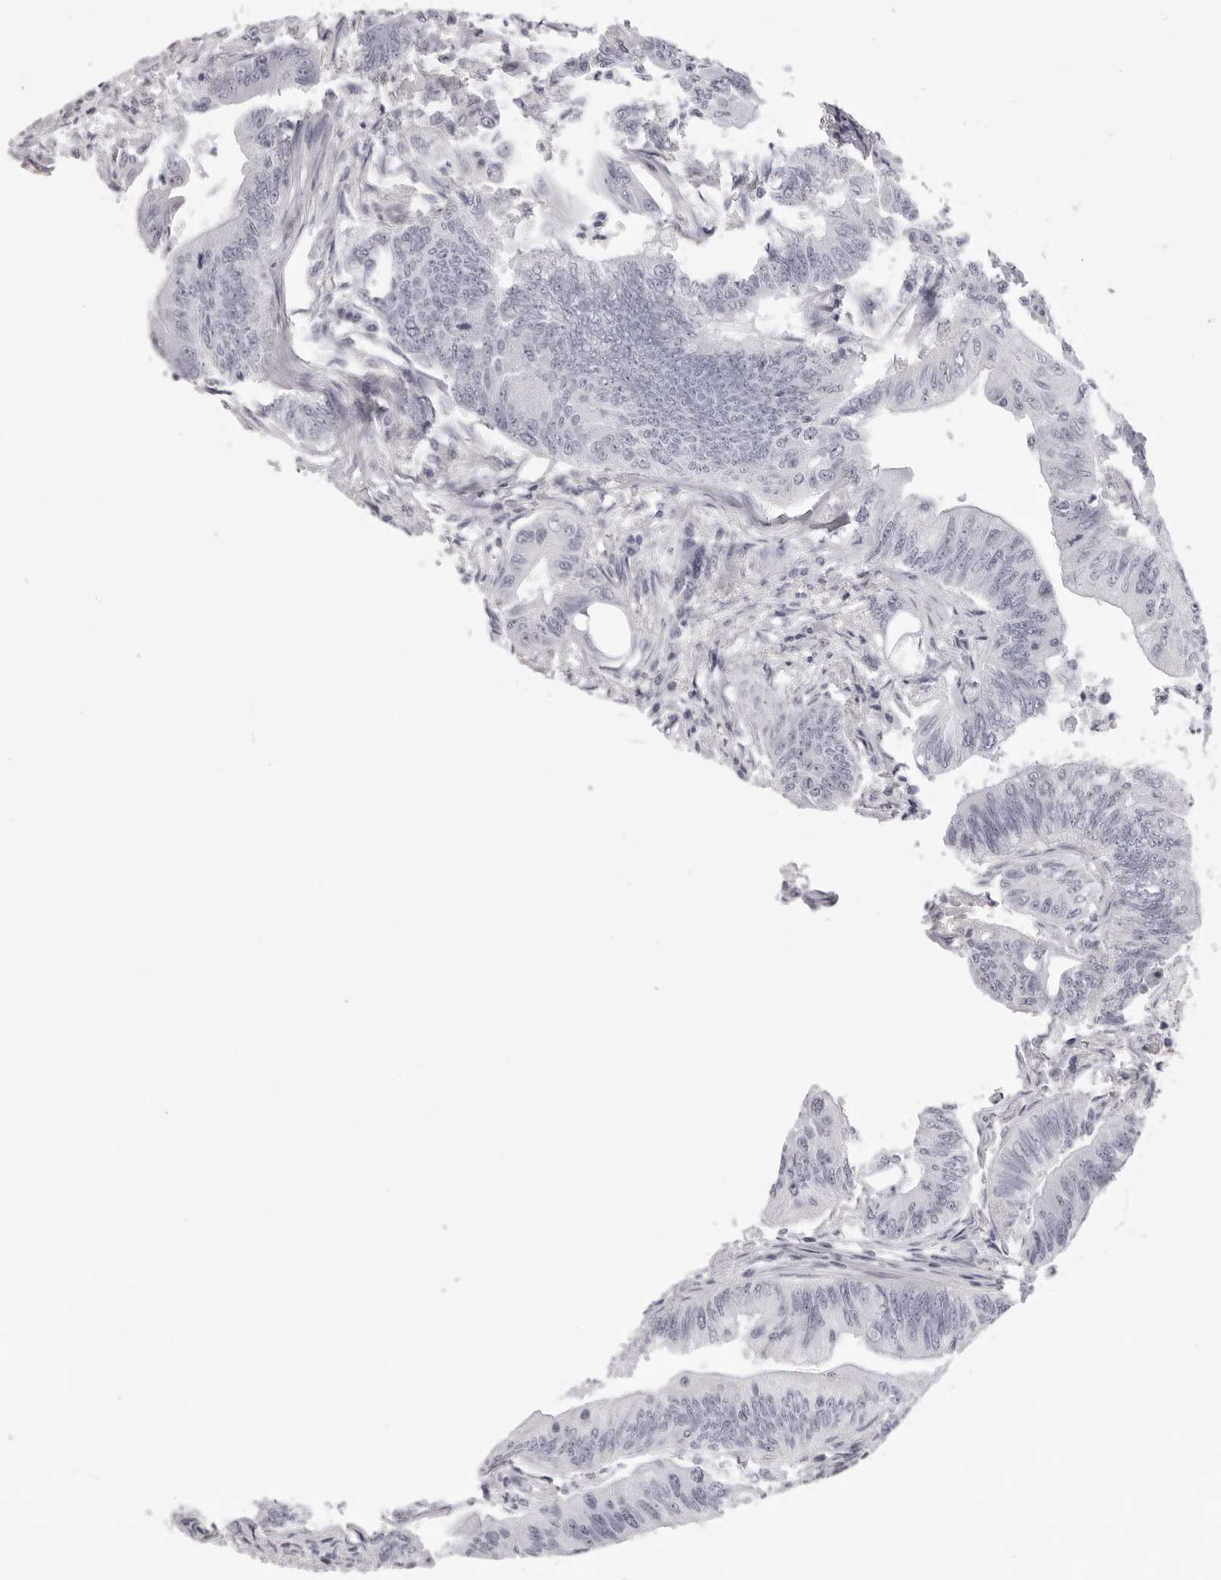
{"staining": {"intensity": "negative", "quantity": "none", "location": "none"}, "tissue": "colorectal cancer", "cell_type": "Tumor cells", "image_type": "cancer", "snomed": [{"axis": "morphology", "description": "Adenoma, NOS"}, {"axis": "morphology", "description": "Adenocarcinoma, NOS"}, {"axis": "topography", "description": "Colon"}], "caption": "There is no significant expression in tumor cells of adenocarcinoma (colorectal).", "gene": "SUGCT", "patient": {"sex": "male", "age": 79}}